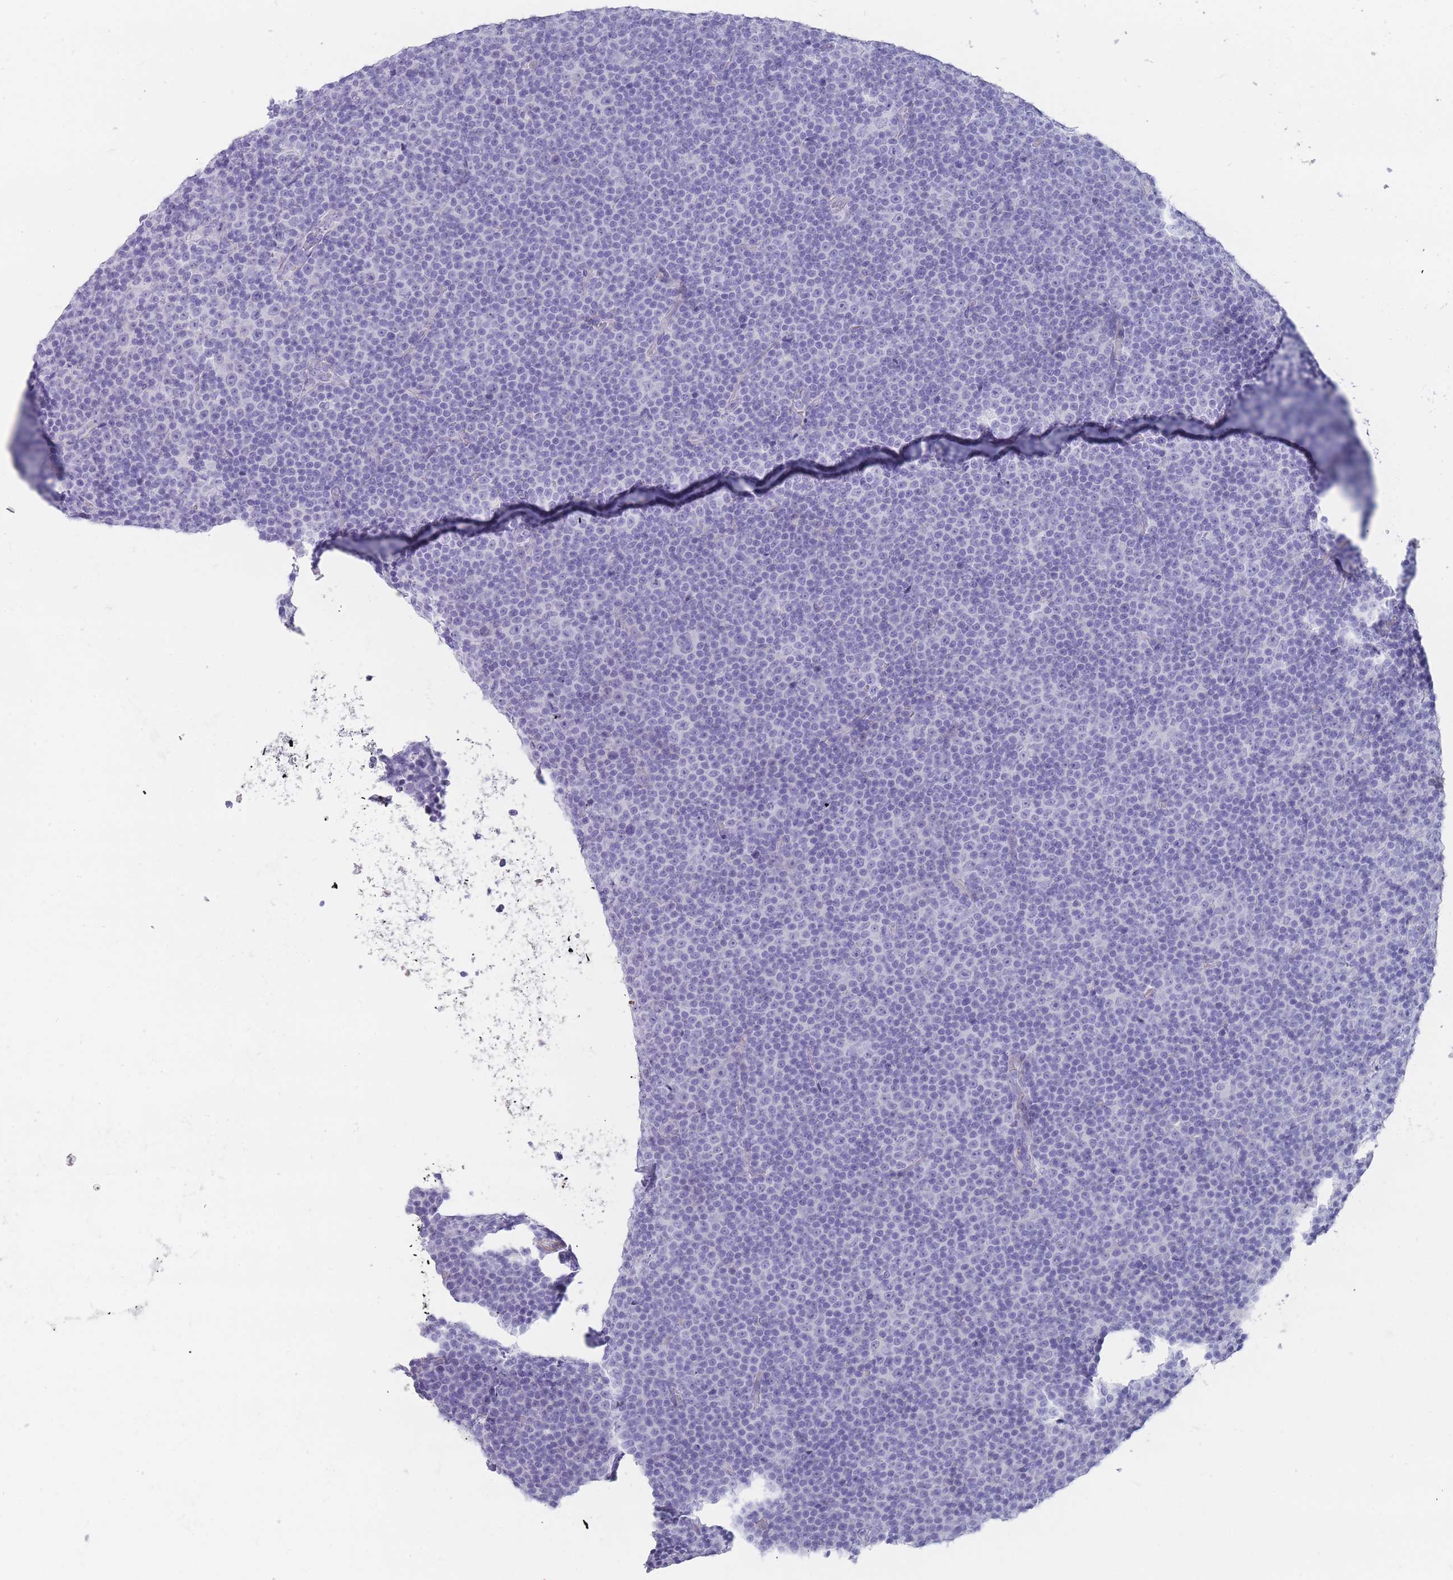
{"staining": {"intensity": "negative", "quantity": "none", "location": "none"}, "tissue": "lymphoma", "cell_type": "Tumor cells", "image_type": "cancer", "snomed": [{"axis": "morphology", "description": "Malignant lymphoma, non-Hodgkin's type, Low grade"}, {"axis": "topography", "description": "Lymph node"}], "caption": "Immunohistochemistry (IHC) histopathology image of neoplastic tissue: low-grade malignant lymphoma, non-Hodgkin's type stained with DAB shows no significant protein positivity in tumor cells. (DAB immunohistochemistry visualized using brightfield microscopy, high magnification).", "gene": "FPGS", "patient": {"sex": "female", "age": 67}}